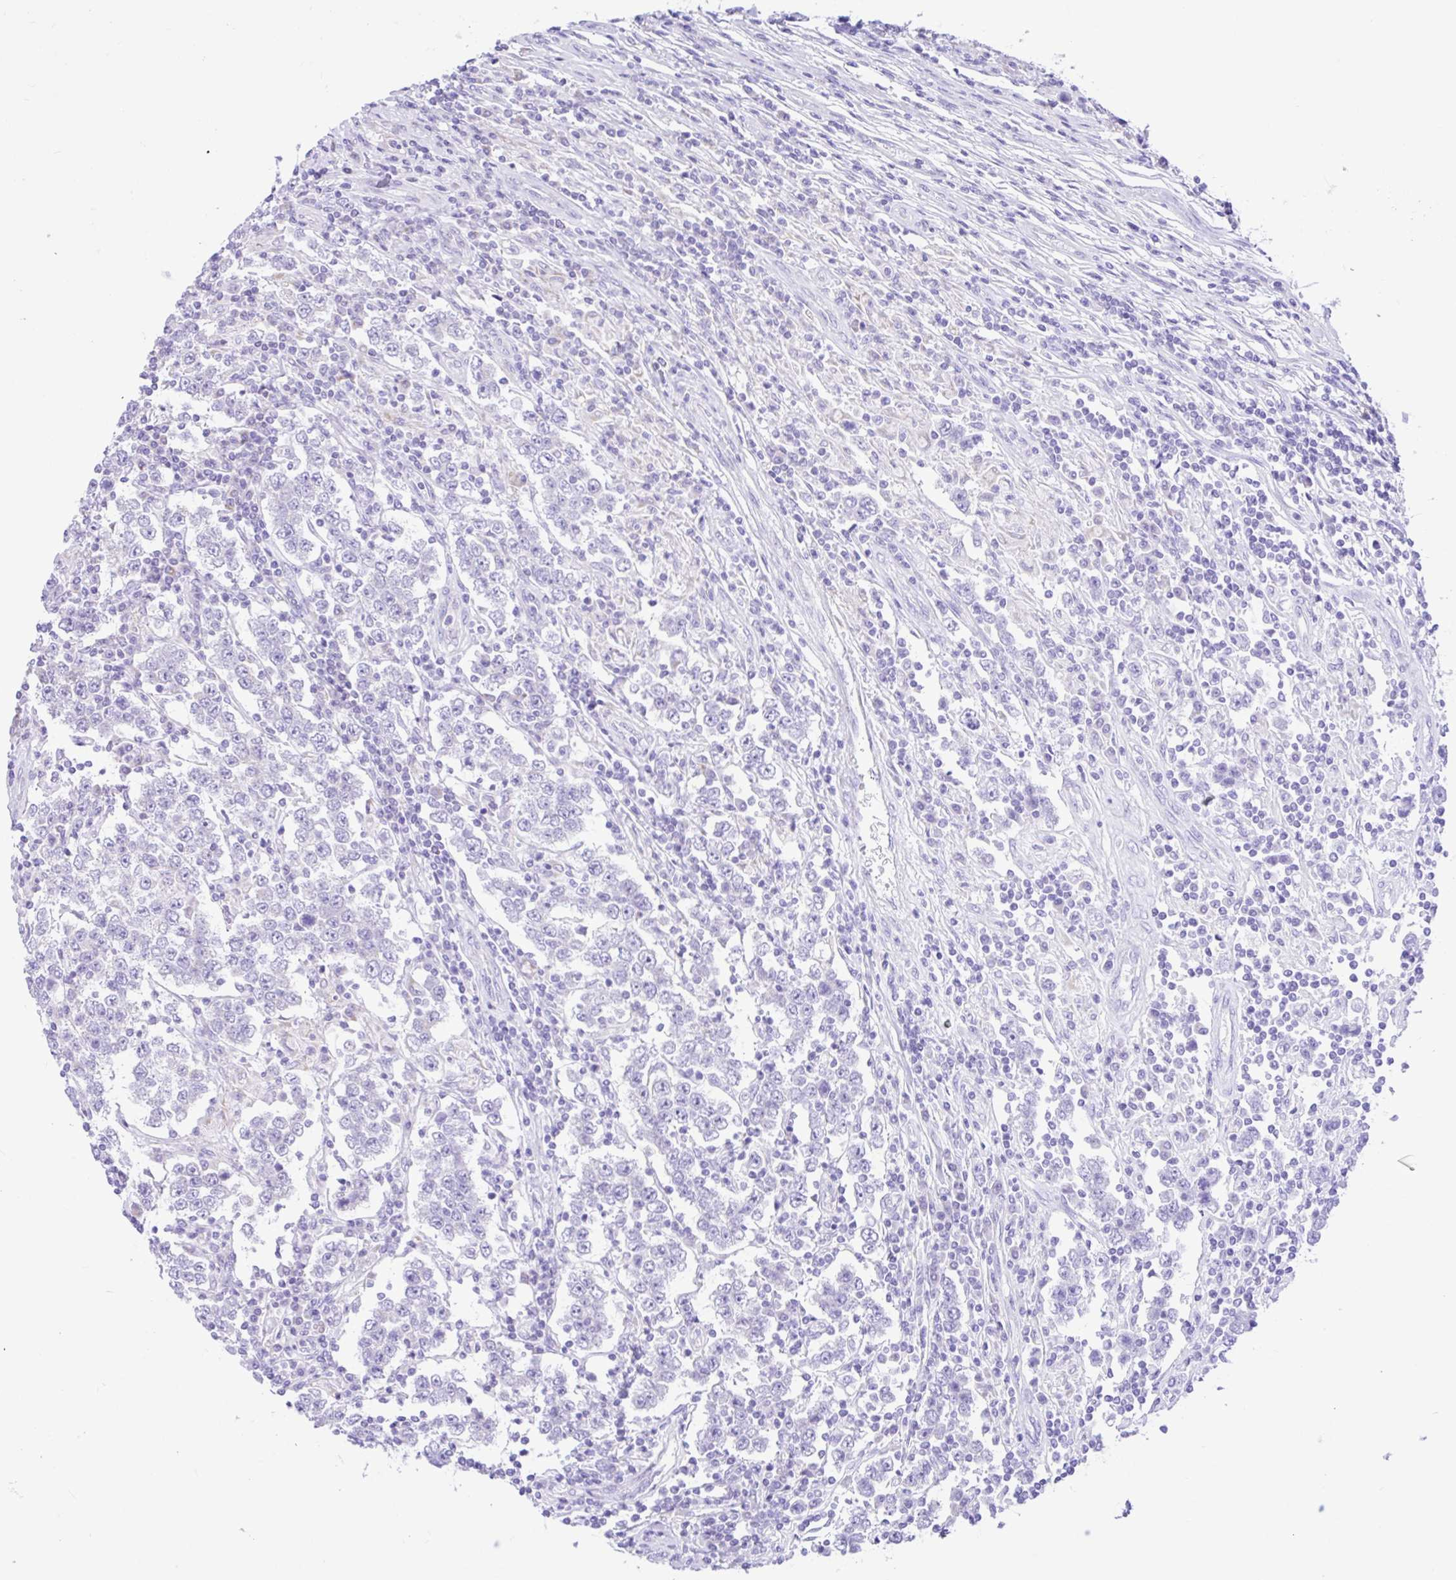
{"staining": {"intensity": "negative", "quantity": "none", "location": "none"}, "tissue": "testis cancer", "cell_type": "Tumor cells", "image_type": "cancer", "snomed": [{"axis": "morphology", "description": "Normal tissue, NOS"}, {"axis": "morphology", "description": "Urothelial carcinoma, High grade"}, {"axis": "morphology", "description": "Seminoma, NOS"}, {"axis": "morphology", "description": "Carcinoma, Embryonal, NOS"}, {"axis": "topography", "description": "Urinary bladder"}, {"axis": "topography", "description": "Testis"}], "caption": "This is an immunohistochemistry image of testis cancer (seminoma). There is no positivity in tumor cells.", "gene": "NDUFS2", "patient": {"sex": "male", "age": 41}}